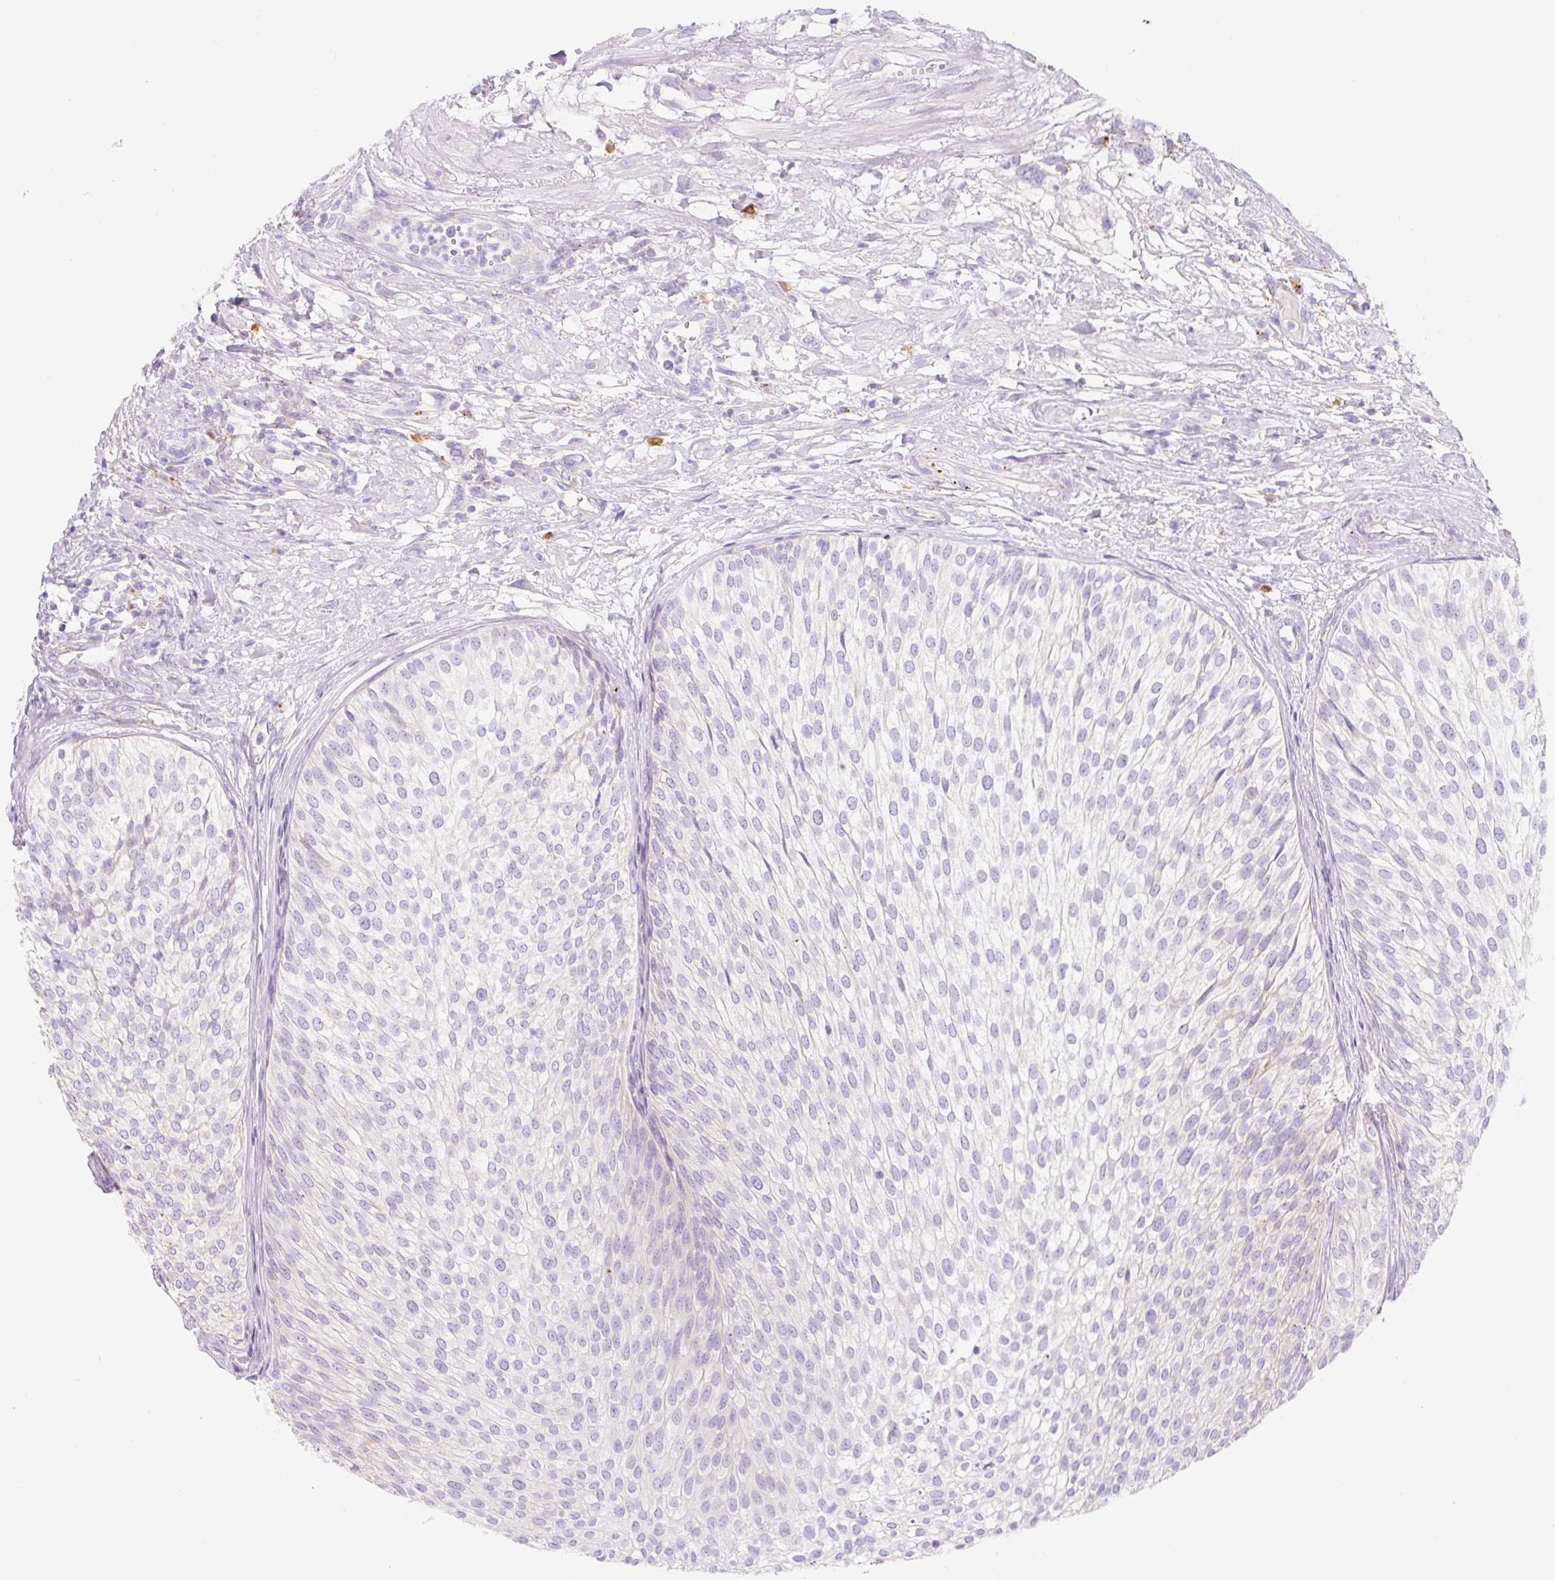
{"staining": {"intensity": "negative", "quantity": "none", "location": "none"}, "tissue": "urothelial cancer", "cell_type": "Tumor cells", "image_type": "cancer", "snomed": [{"axis": "morphology", "description": "Urothelial carcinoma, Low grade"}, {"axis": "topography", "description": "Urinary bladder"}], "caption": "Immunohistochemical staining of human urothelial cancer demonstrates no significant positivity in tumor cells.", "gene": "CLEC3A", "patient": {"sex": "male", "age": 91}}